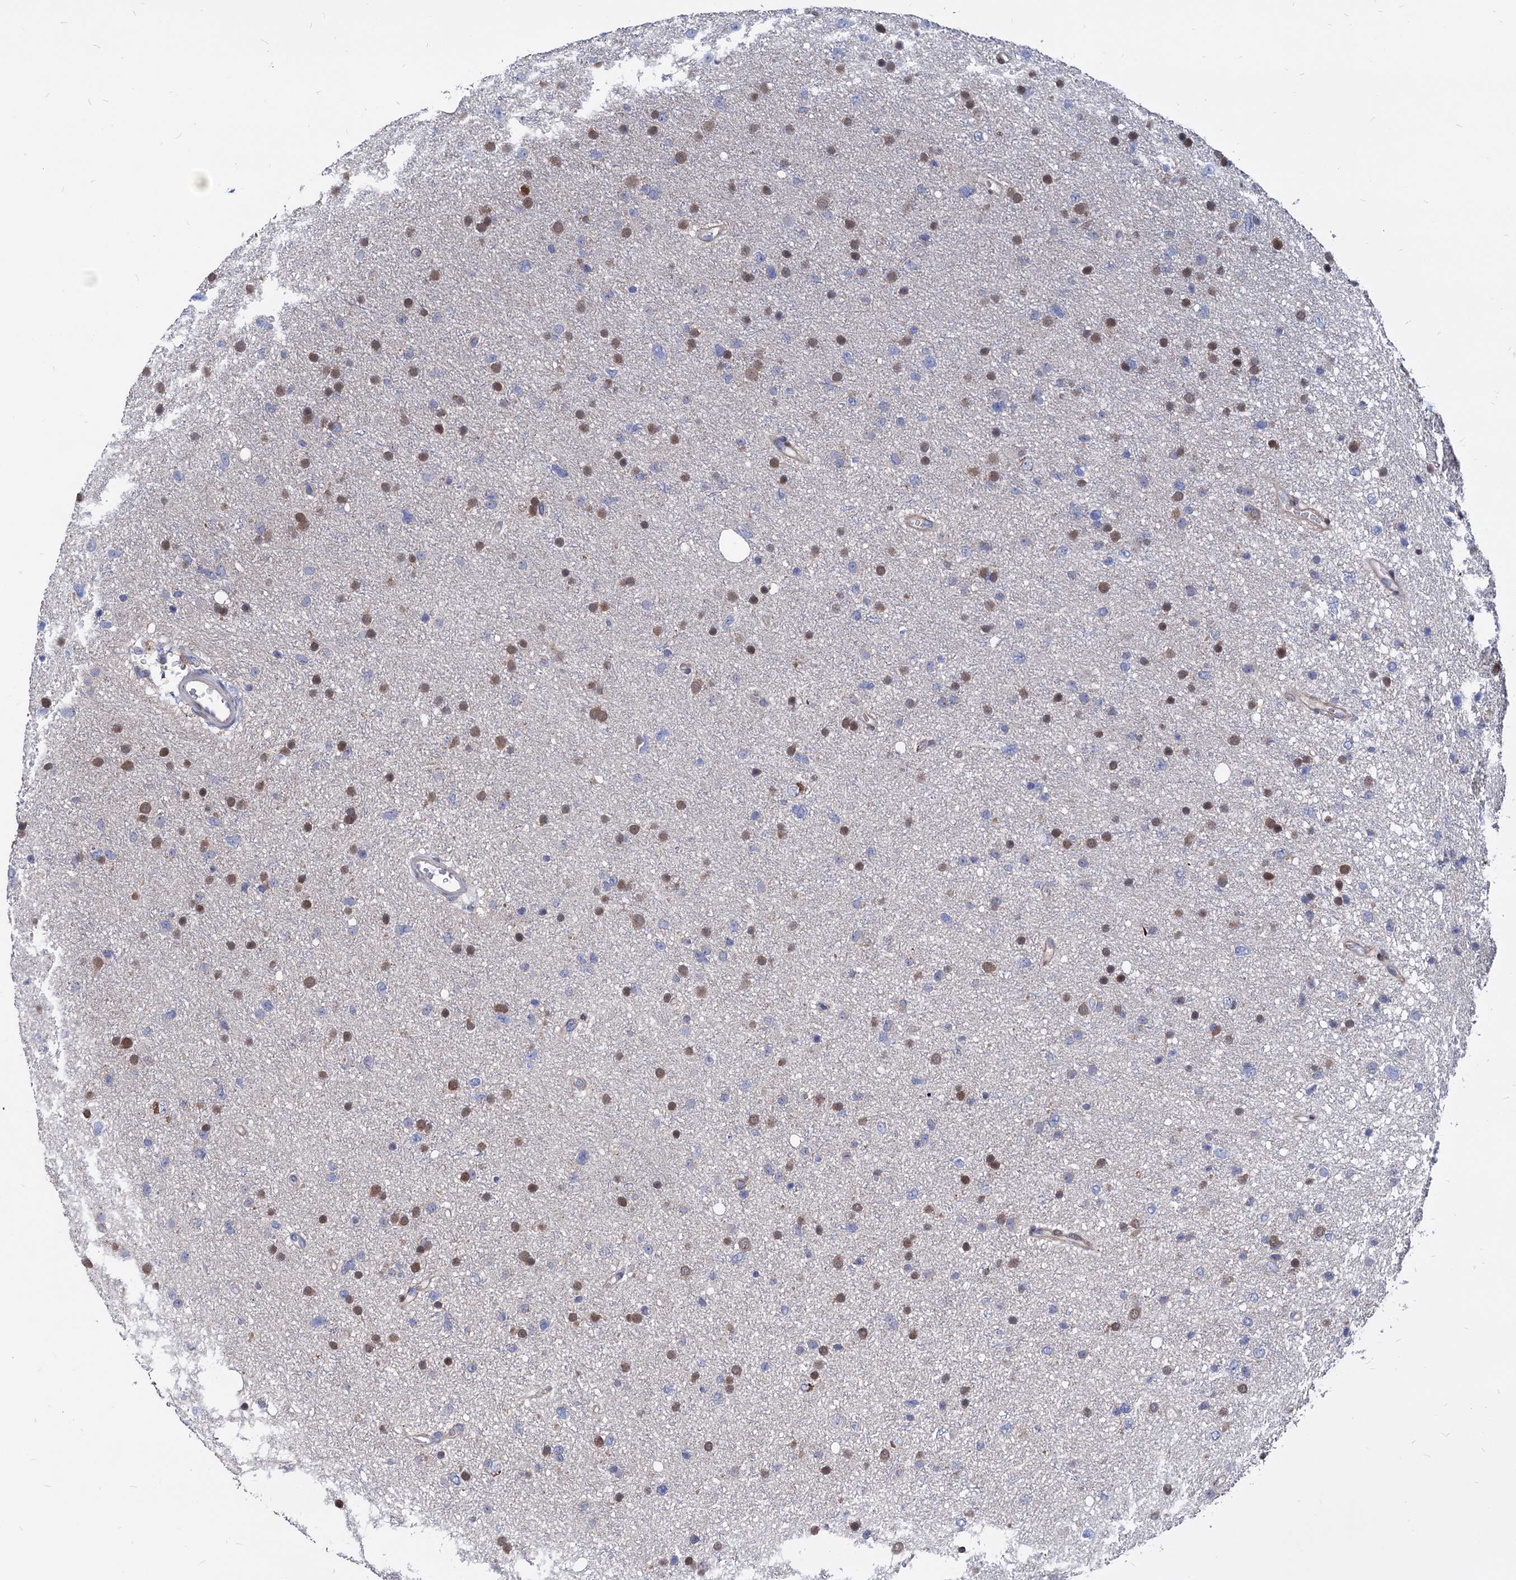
{"staining": {"intensity": "negative", "quantity": "none", "location": "none"}, "tissue": "glioma", "cell_type": "Tumor cells", "image_type": "cancer", "snomed": [{"axis": "morphology", "description": "Glioma, malignant, Low grade"}, {"axis": "topography", "description": "Cerebral cortex"}], "caption": "This is a photomicrograph of immunohistochemistry (IHC) staining of low-grade glioma (malignant), which shows no positivity in tumor cells. (Brightfield microscopy of DAB IHC at high magnification).", "gene": "CPPED1", "patient": {"sex": "female", "age": 39}}